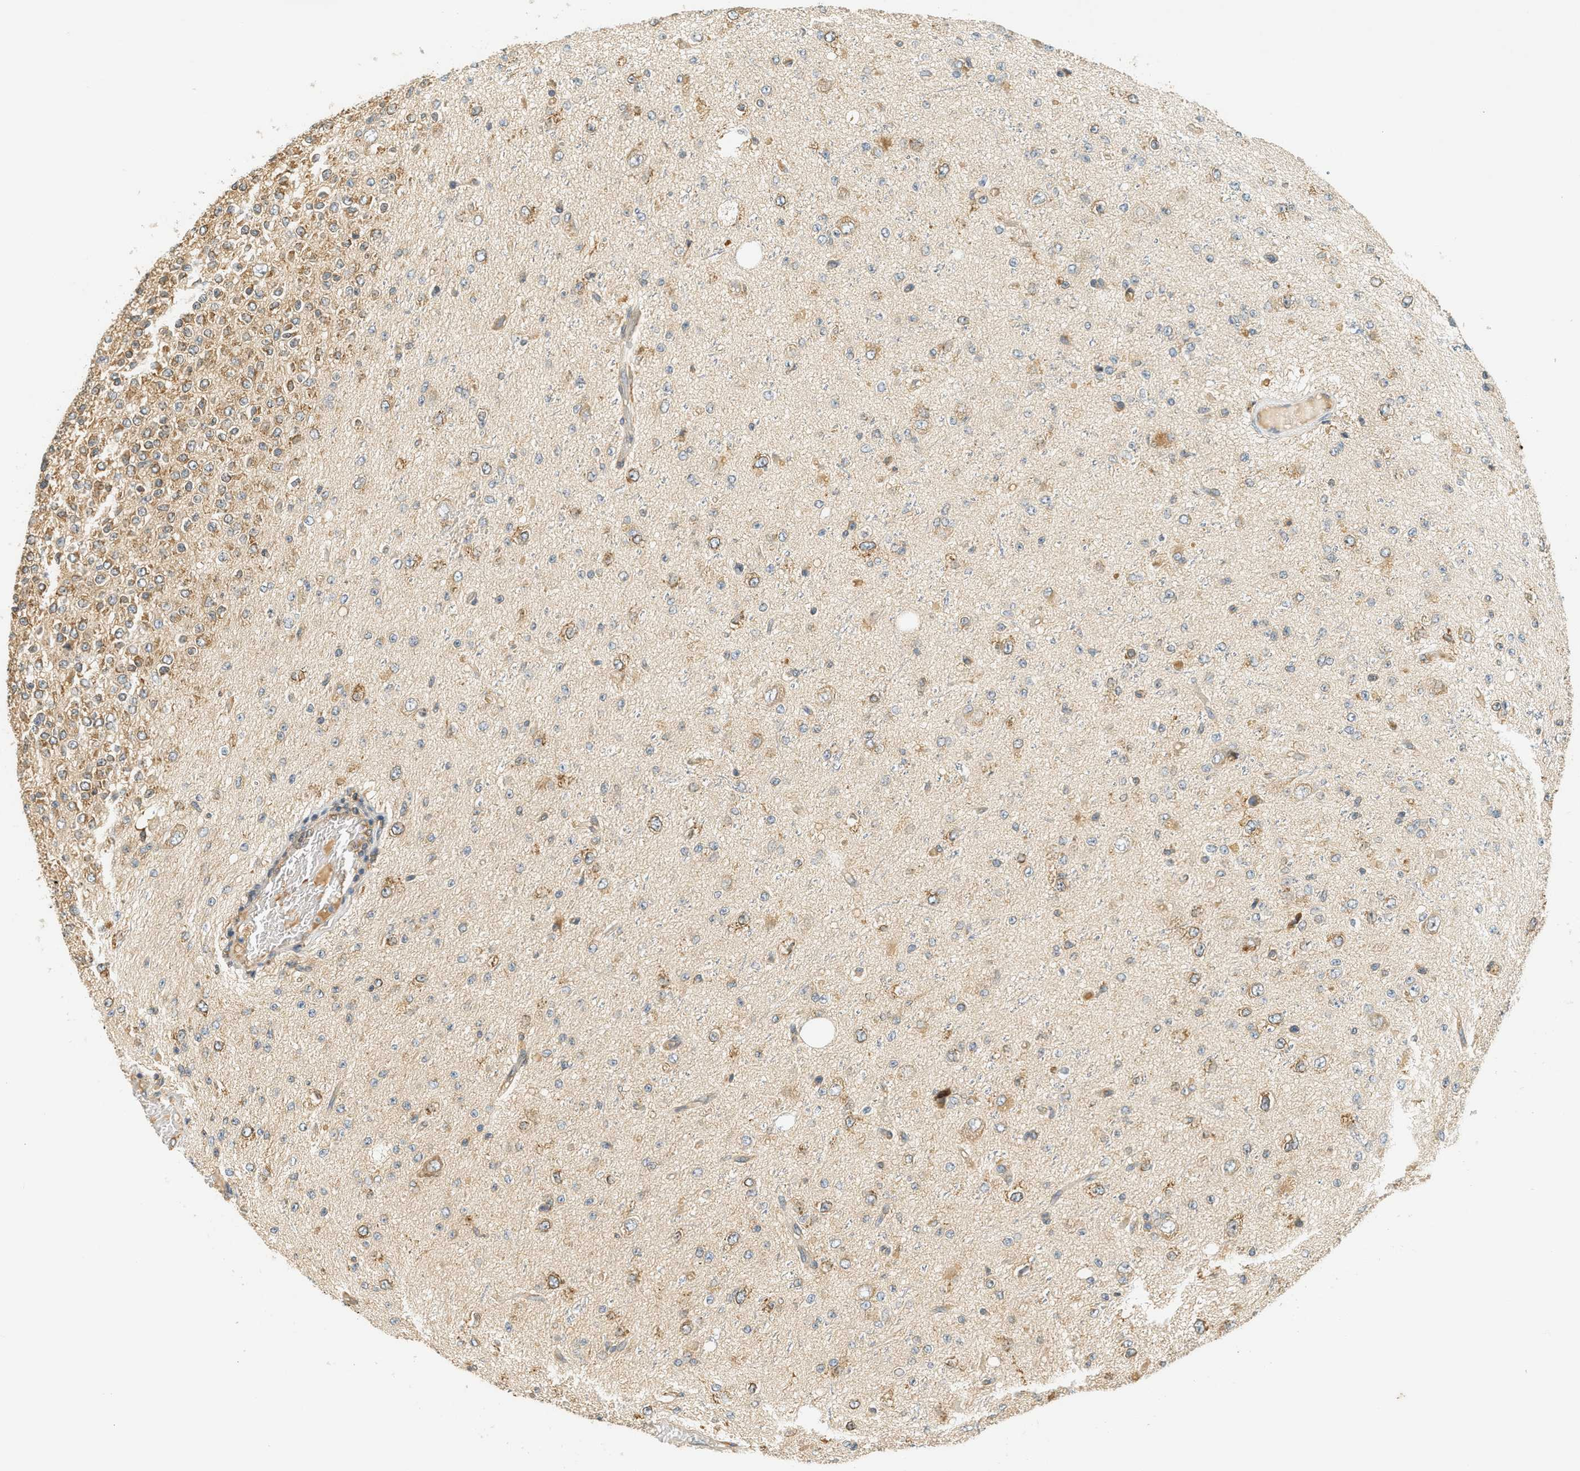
{"staining": {"intensity": "moderate", "quantity": "25%-75%", "location": "cytoplasmic/membranous"}, "tissue": "glioma", "cell_type": "Tumor cells", "image_type": "cancer", "snomed": [{"axis": "morphology", "description": "Glioma, malignant, High grade"}, {"axis": "topography", "description": "pancreas cauda"}], "caption": "Glioma was stained to show a protein in brown. There is medium levels of moderate cytoplasmic/membranous staining in approximately 25%-75% of tumor cells. Immunohistochemistry stains the protein of interest in brown and the nuclei are stained blue.", "gene": "PDK1", "patient": {"sex": "male", "age": 60}}